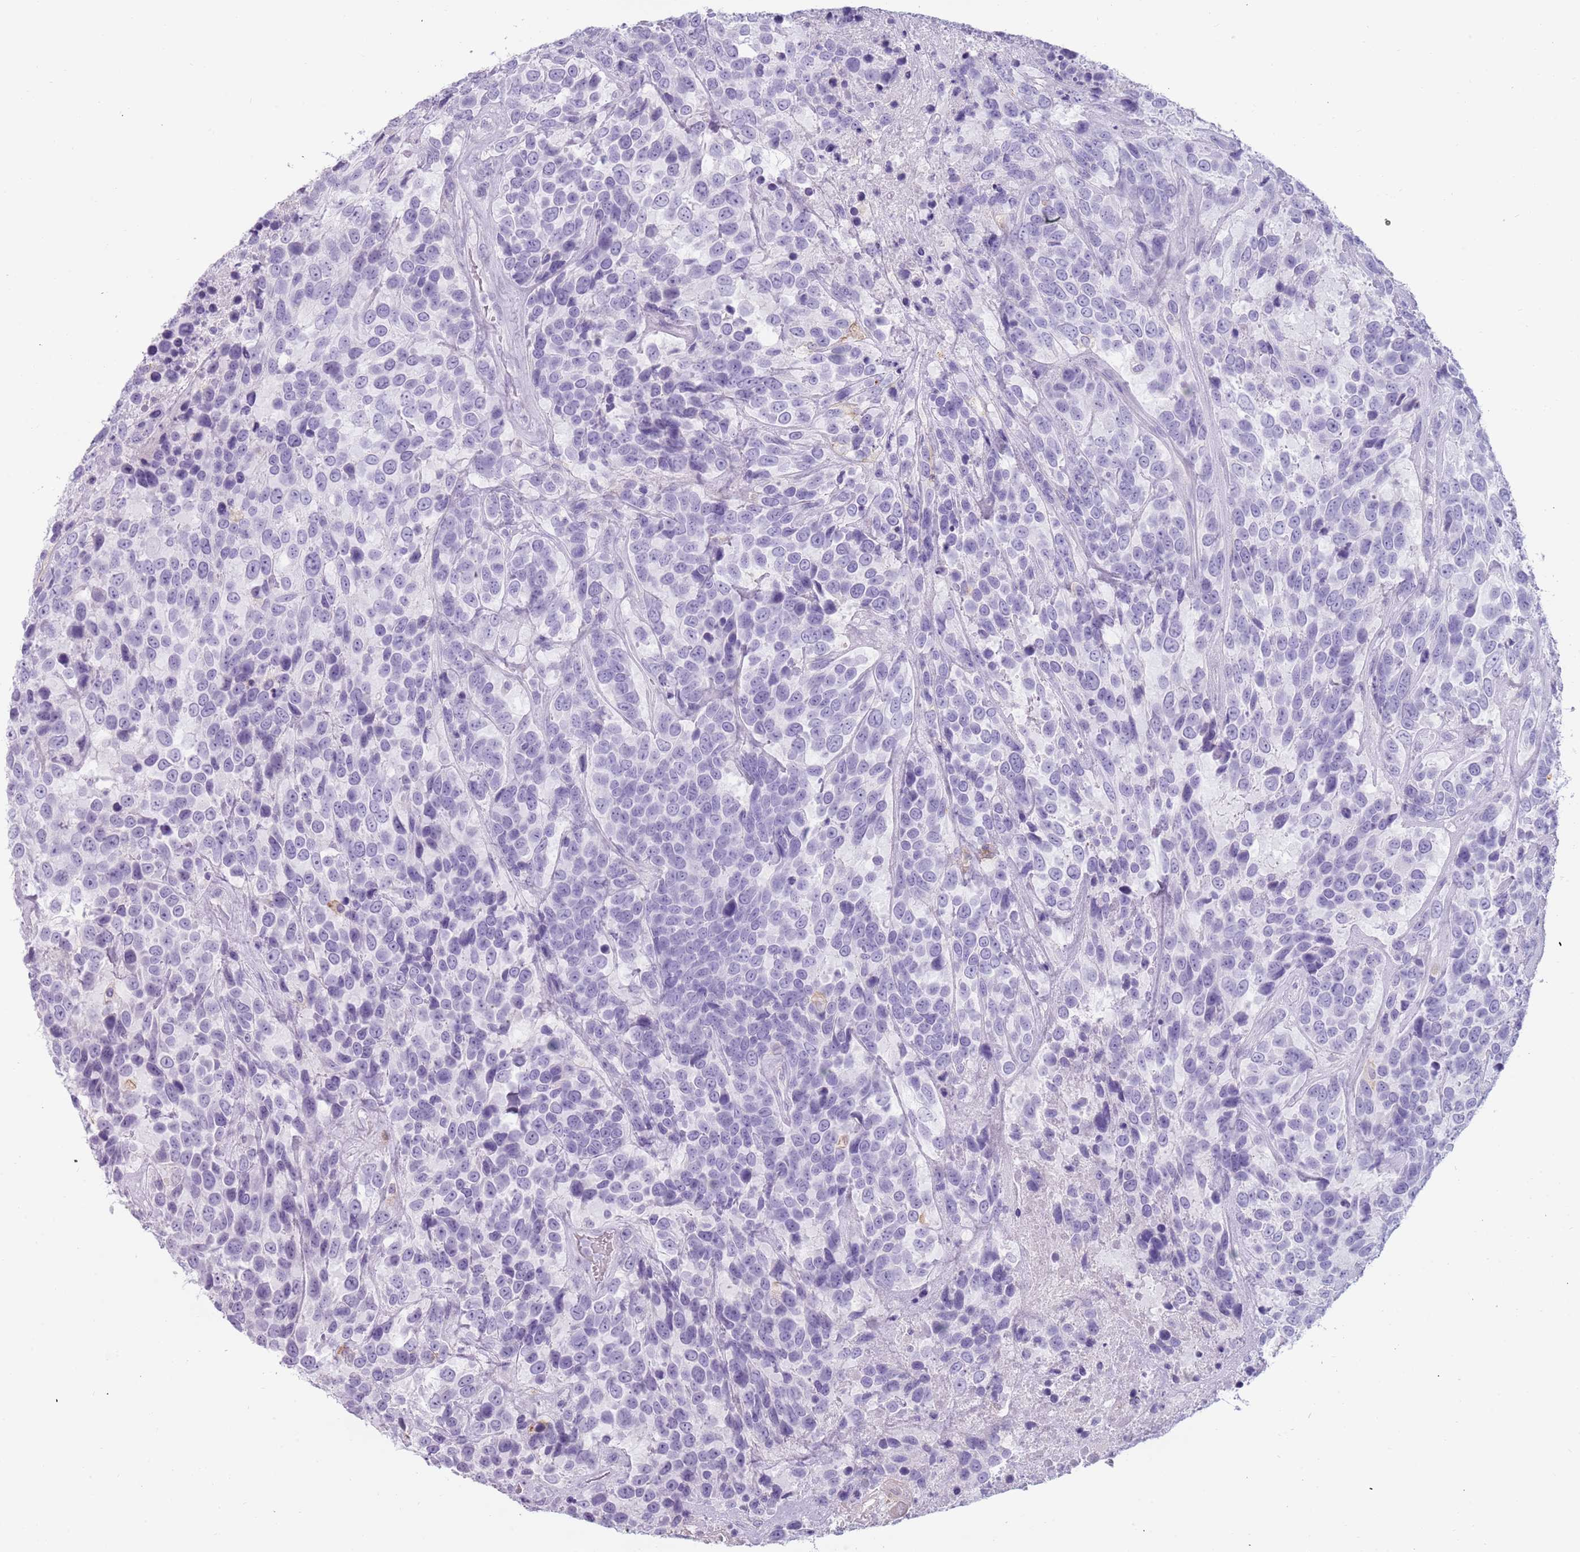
{"staining": {"intensity": "negative", "quantity": "none", "location": "none"}, "tissue": "urothelial cancer", "cell_type": "Tumor cells", "image_type": "cancer", "snomed": [{"axis": "morphology", "description": "Urothelial carcinoma, High grade"}, {"axis": "topography", "description": "Urinary bladder"}], "caption": "The micrograph shows no significant staining in tumor cells of urothelial cancer. (Brightfield microscopy of DAB (3,3'-diaminobenzidine) IHC at high magnification).", "gene": "COLEC12", "patient": {"sex": "female", "age": 70}}